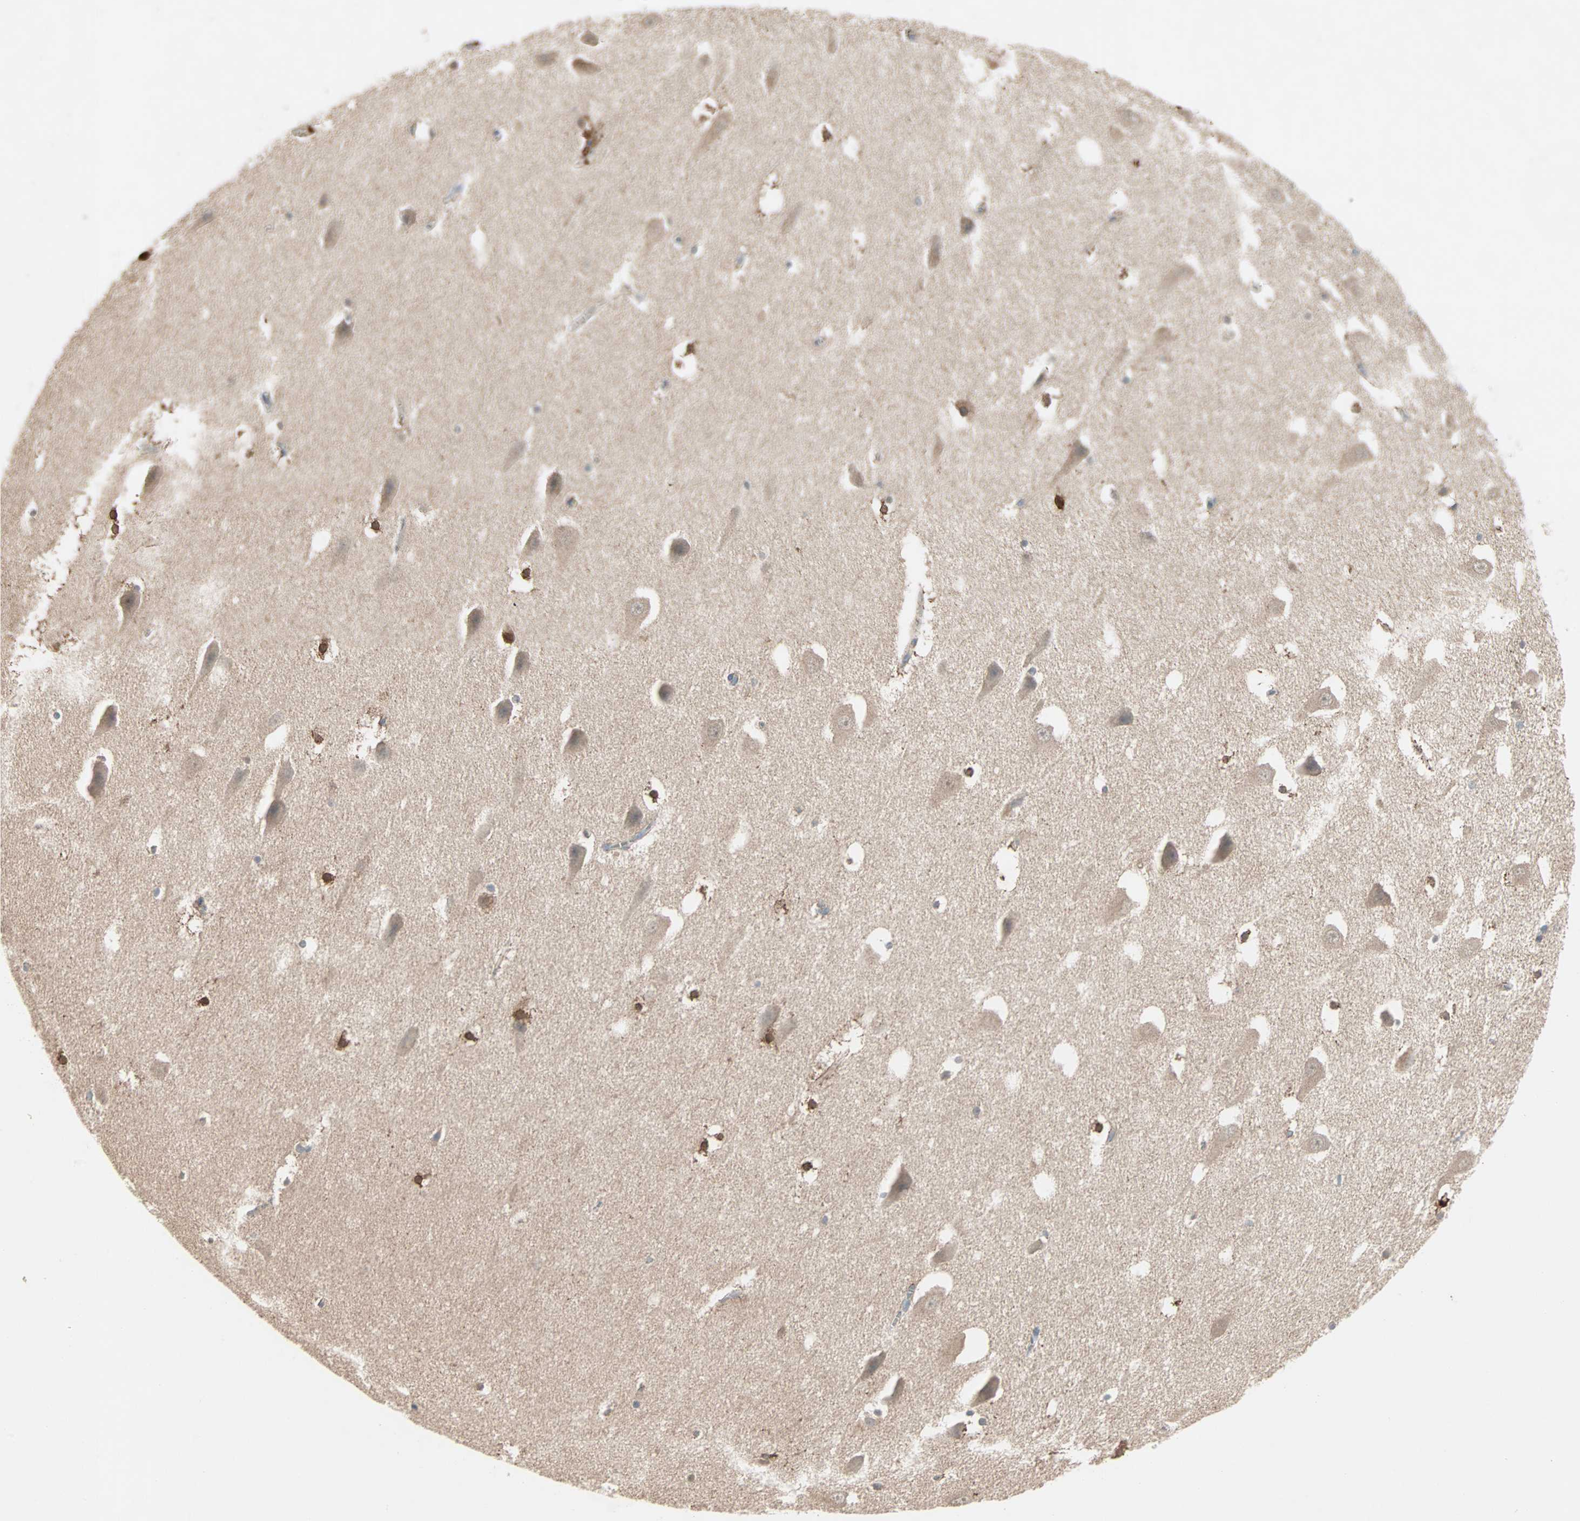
{"staining": {"intensity": "negative", "quantity": "none", "location": "none"}, "tissue": "hippocampus", "cell_type": "Glial cells", "image_type": "normal", "snomed": [{"axis": "morphology", "description": "Normal tissue, NOS"}, {"axis": "topography", "description": "Hippocampus"}], "caption": "The IHC micrograph has no significant staining in glial cells of hippocampus. (DAB (3,3'-diaminobenzidine) immunohistochemistry visualized using brightfield microscopy, high magnification).", "gene": "JMJD7", "patient": {"sex": "male", "age": 45}}